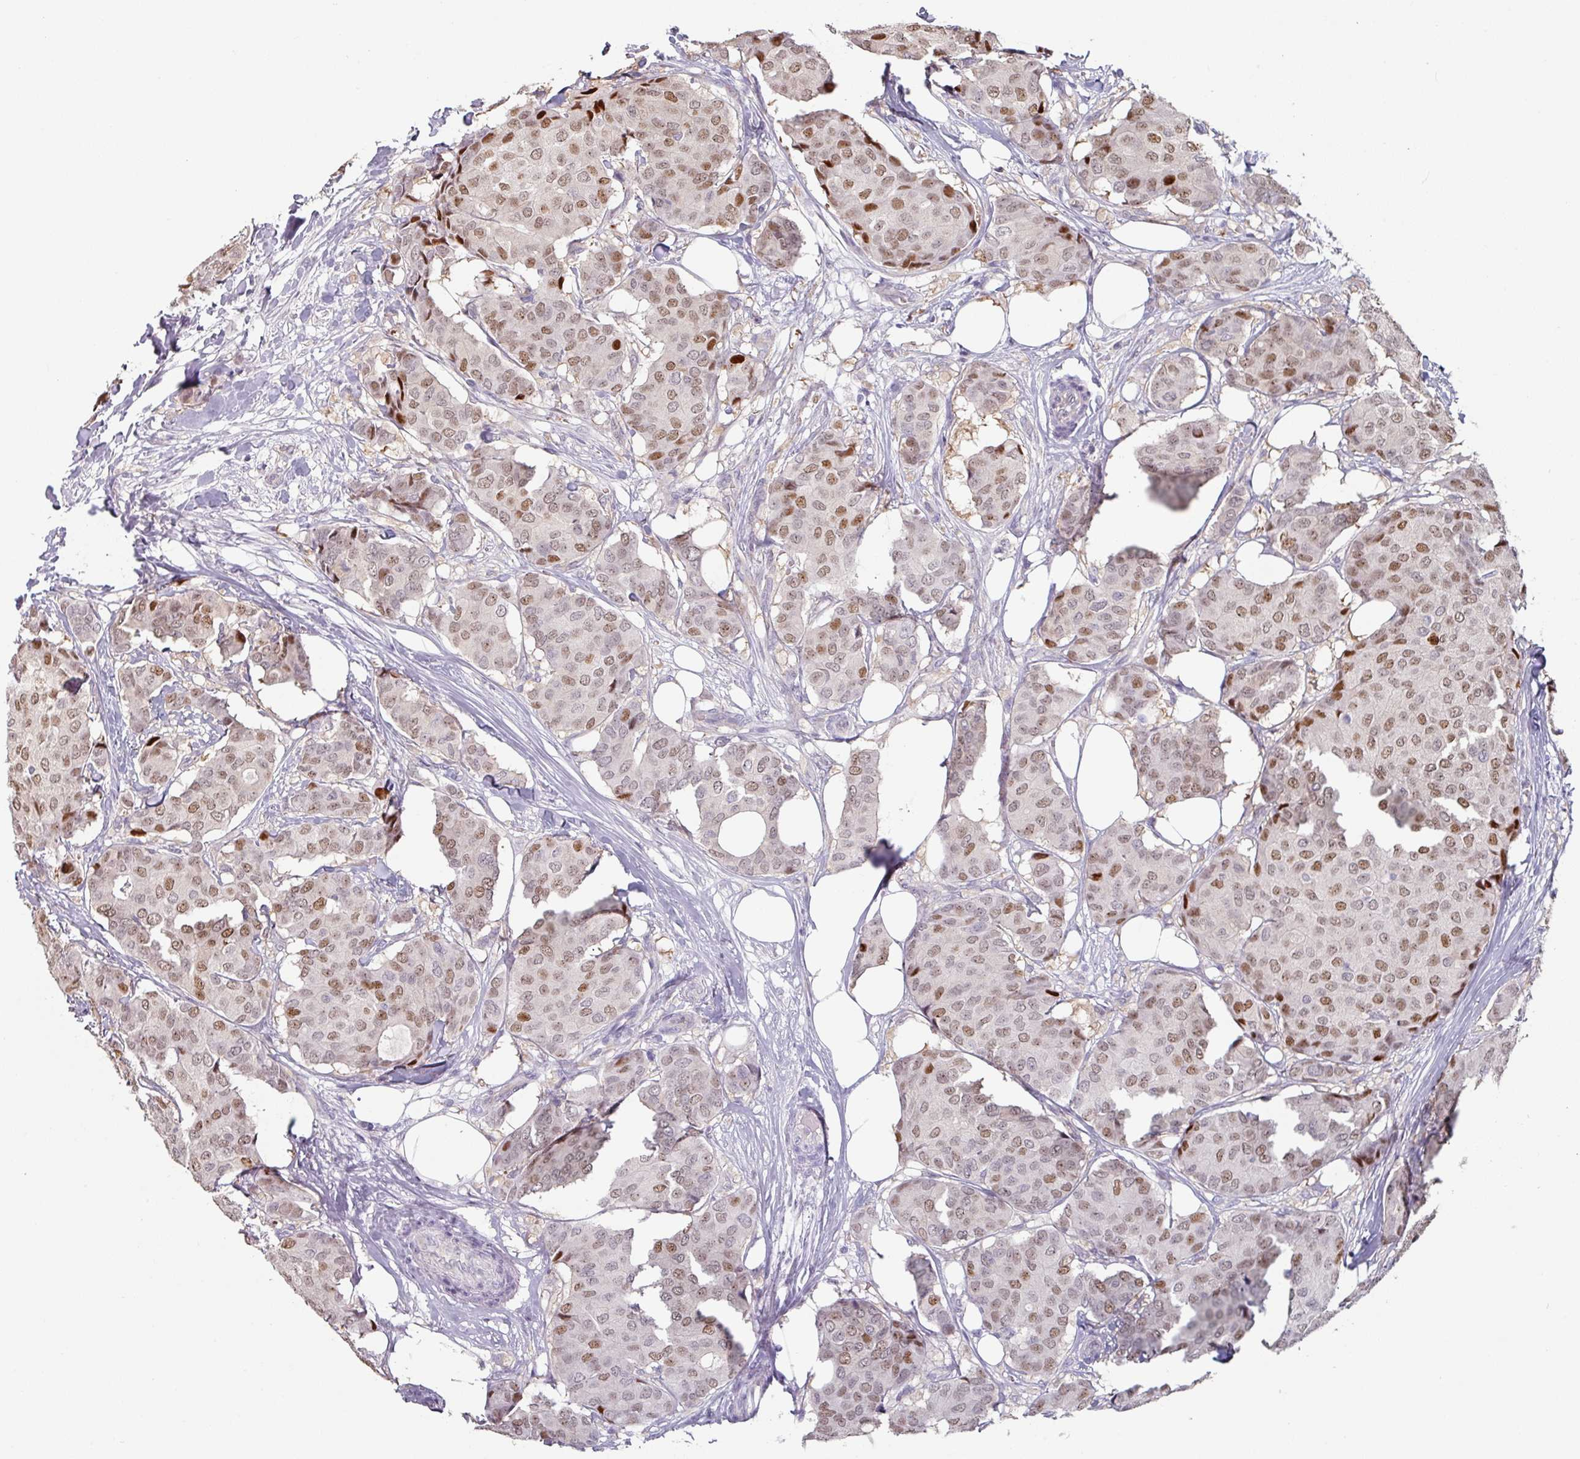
{"staining": {"intensity": "moderate", "quantity": "25%-75%", "location": "nuclear"}, "tissue": "breast cancer", "cell_type": "Tumor cells", "image_type": "cancer", "snomed": [{"axis": "morphology", "description": "Duct carcinoma"}, {"axis": "topography", "description": "Breast"}], "caption": "Protein expression by immunohistochemistry displays moderate nuclear positivity in about 25%-75% of tumor cells in breast cancer. (DAB IHC with brightfield microscopy, high magnification).", "gene": "ZBTB6", "patient": {"sex": "female", "age": 75}}